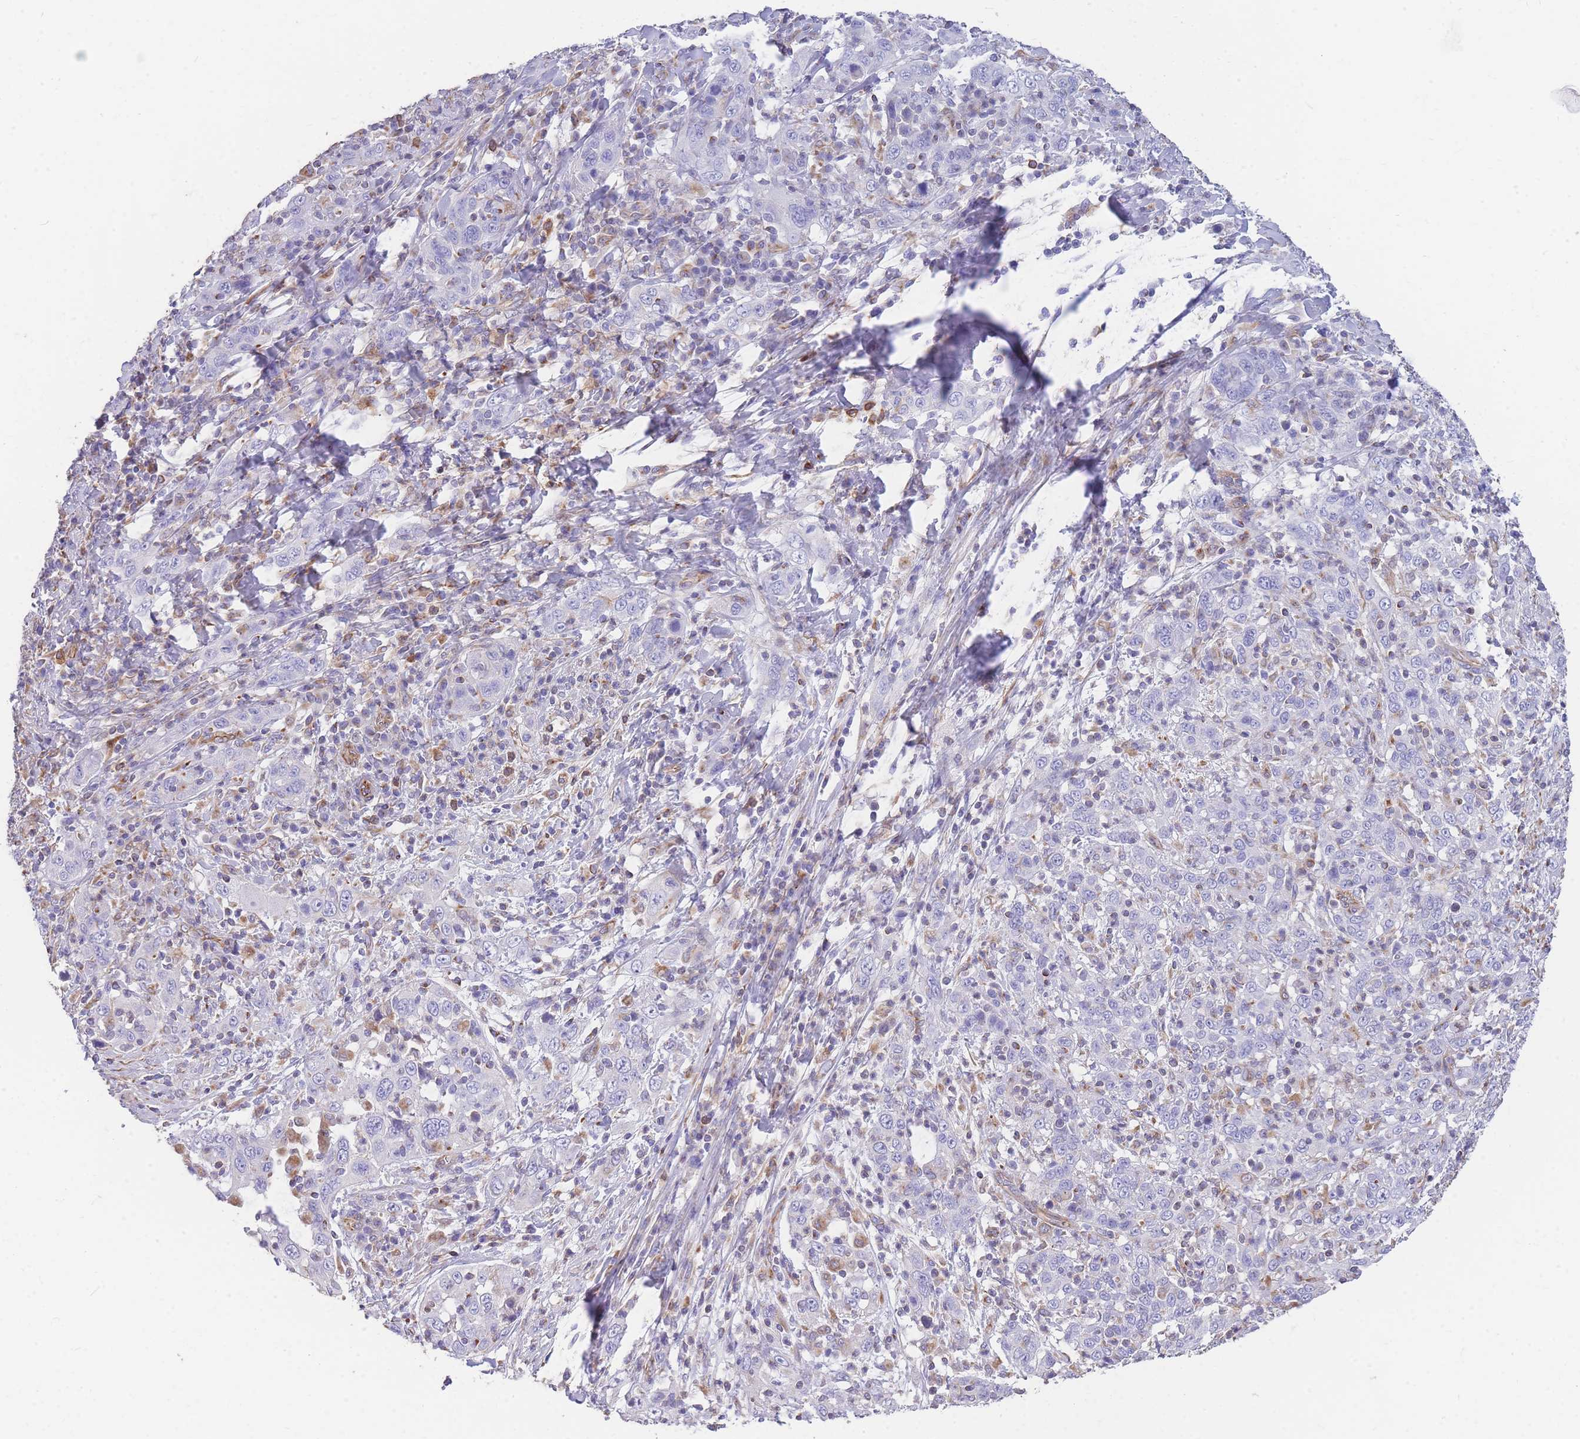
{"staining": {"intensity": "negative", "quantity": "none", "location": "none"}, "tissue": "cervical cancer", "cell_type": "Tumor cells", "image_type": "cancer", "snomed": [{"axis": "morphology", "description": "Squamous cell carcinoma, NOS"}, {"axis": "topography", "description": "Cervix"}], "caption": "There is no significant expression in tumor cells of squamous cell carcinoma (cervical).", "gene": "ANKRD53", "patient": {"sex": "female", "age": 46}}